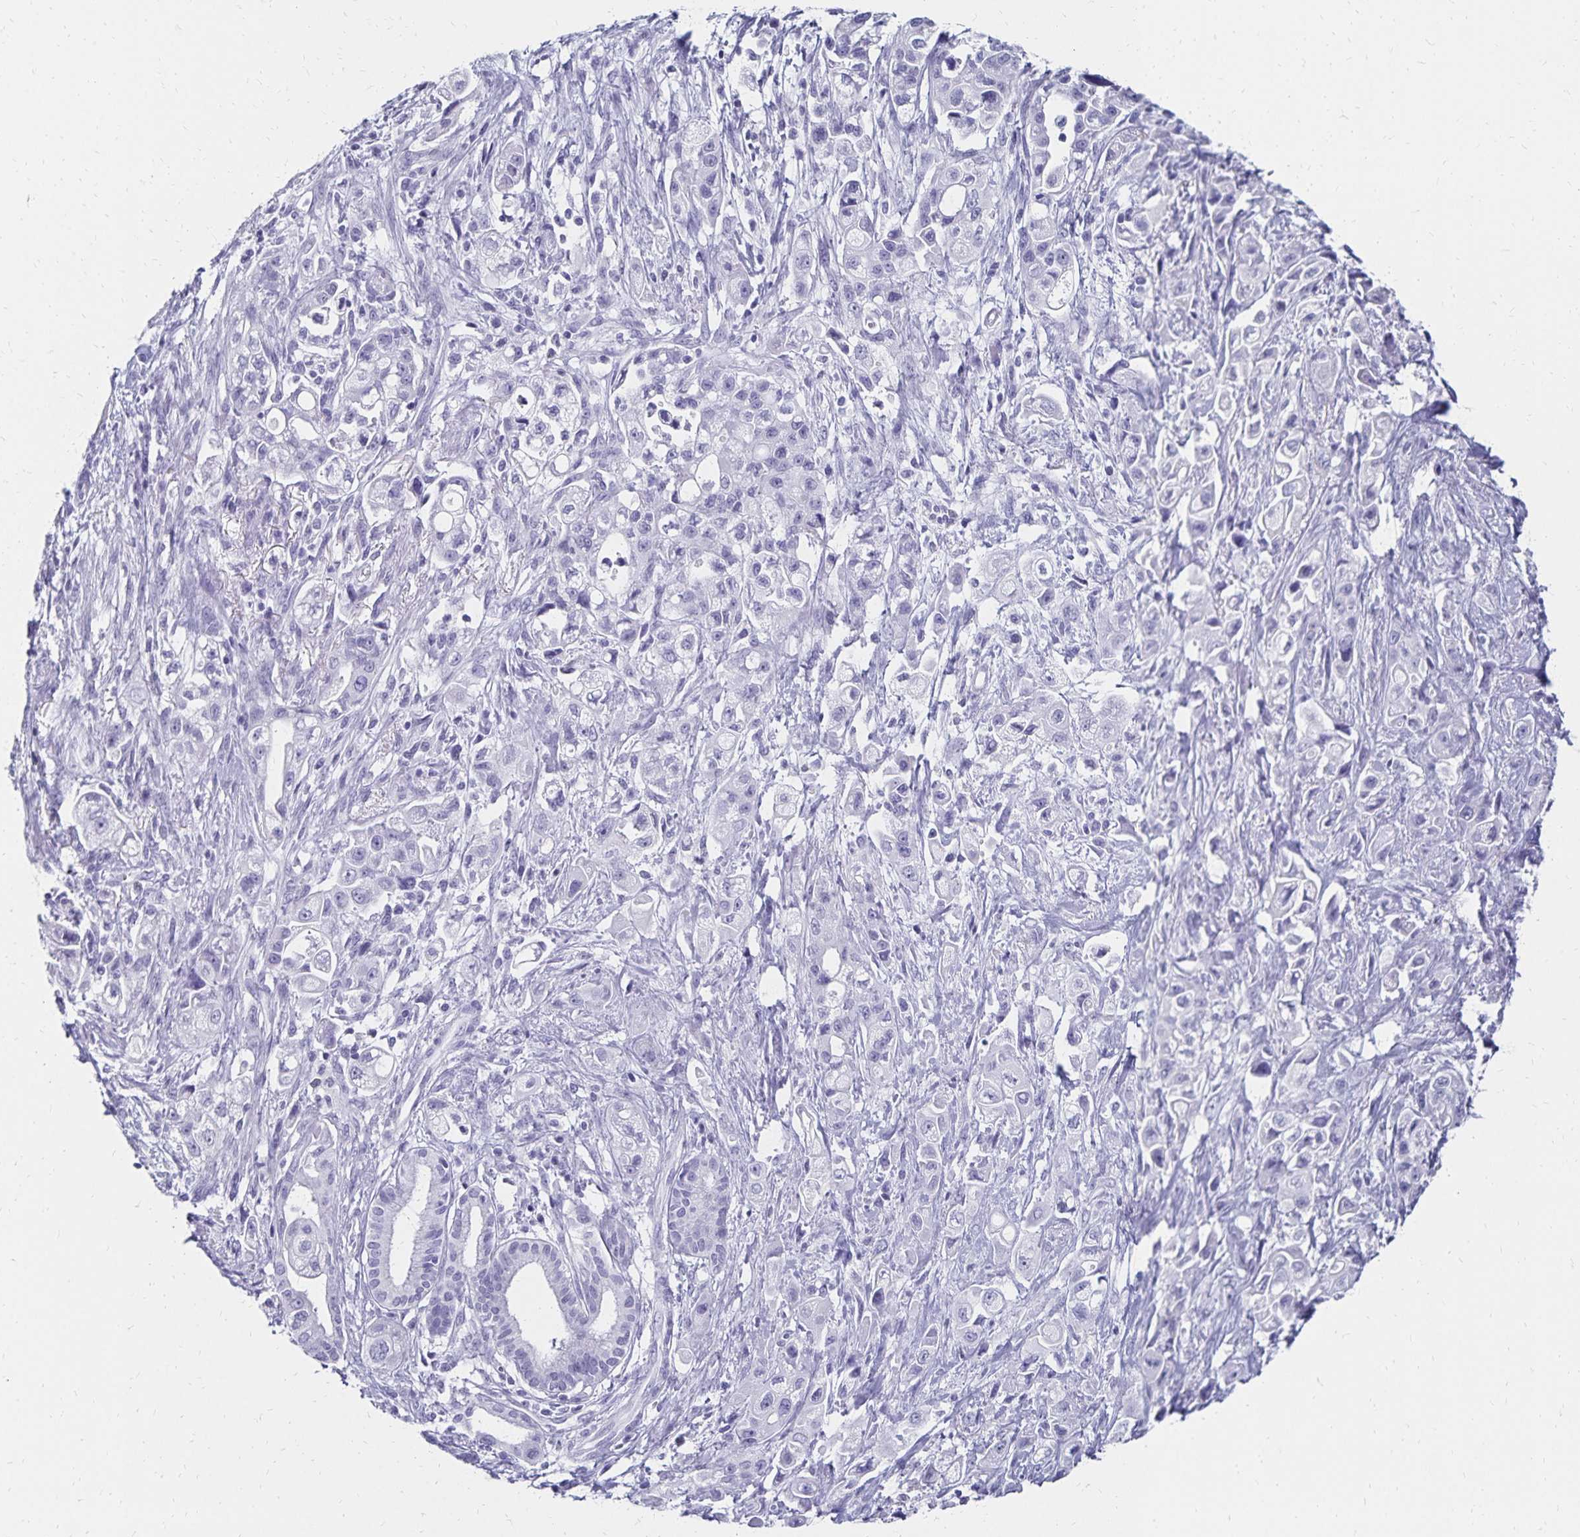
{"staining": {"intensity": "negative", "quantity": "none", "location": "none"}, "tissue": "pancreatic cancer", "cell_type": "Tumor cells", "image_type": "cancer", "snomed": [{"axis": "morphology", "description": "Adenocarcinoma, NOS"}, {"axis": "topography", "description": "Pancreas"}], "caption": "IHC of human pancreatic adenocarcinoma shows no positivity in tumor cells.", "gene": "GIP", "patient": {"sex": "female", "age": 66}}